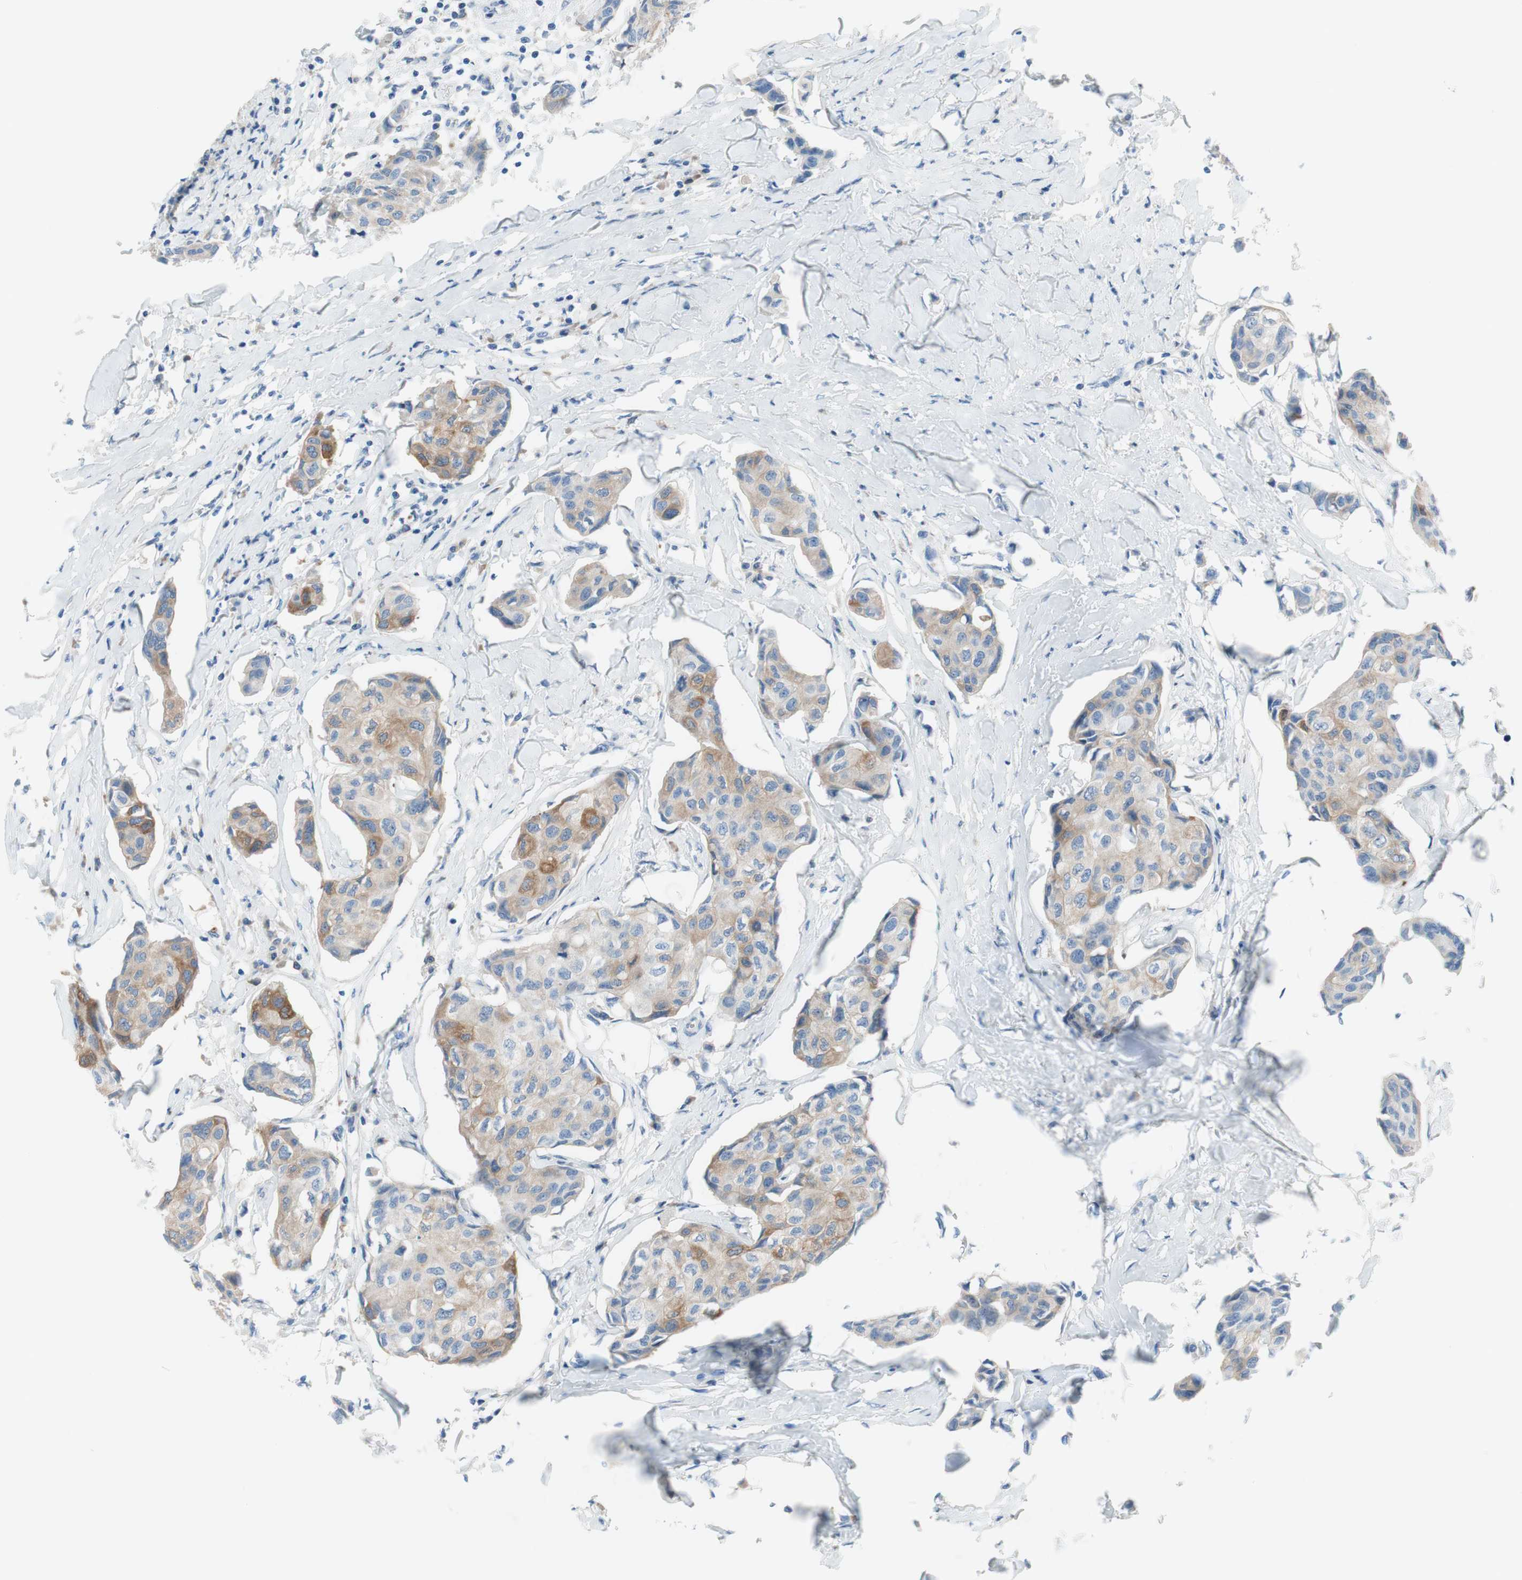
{"staining": {"intensity": "moderate", "quantity": "<25%", "location": "cytoplasmic/membranous"}, "tissue": "breast cancer", "cell_type": "Tumor cells", "image_type": "cancer", "snomed": [{"axis": "morphology", "description": "Duct carcinoma"}, {"axis": "topography", "description": "Breast"}], "caption": "IHC (DAB) staining of breast cancer (infiltrating ductal carcinoma) reveals moderate cytoplasmic/membranous protein staining in approximately <25% of tumor cells.", "gene": "FDFT1", "patient": {"sex": "female", "age": 80}}